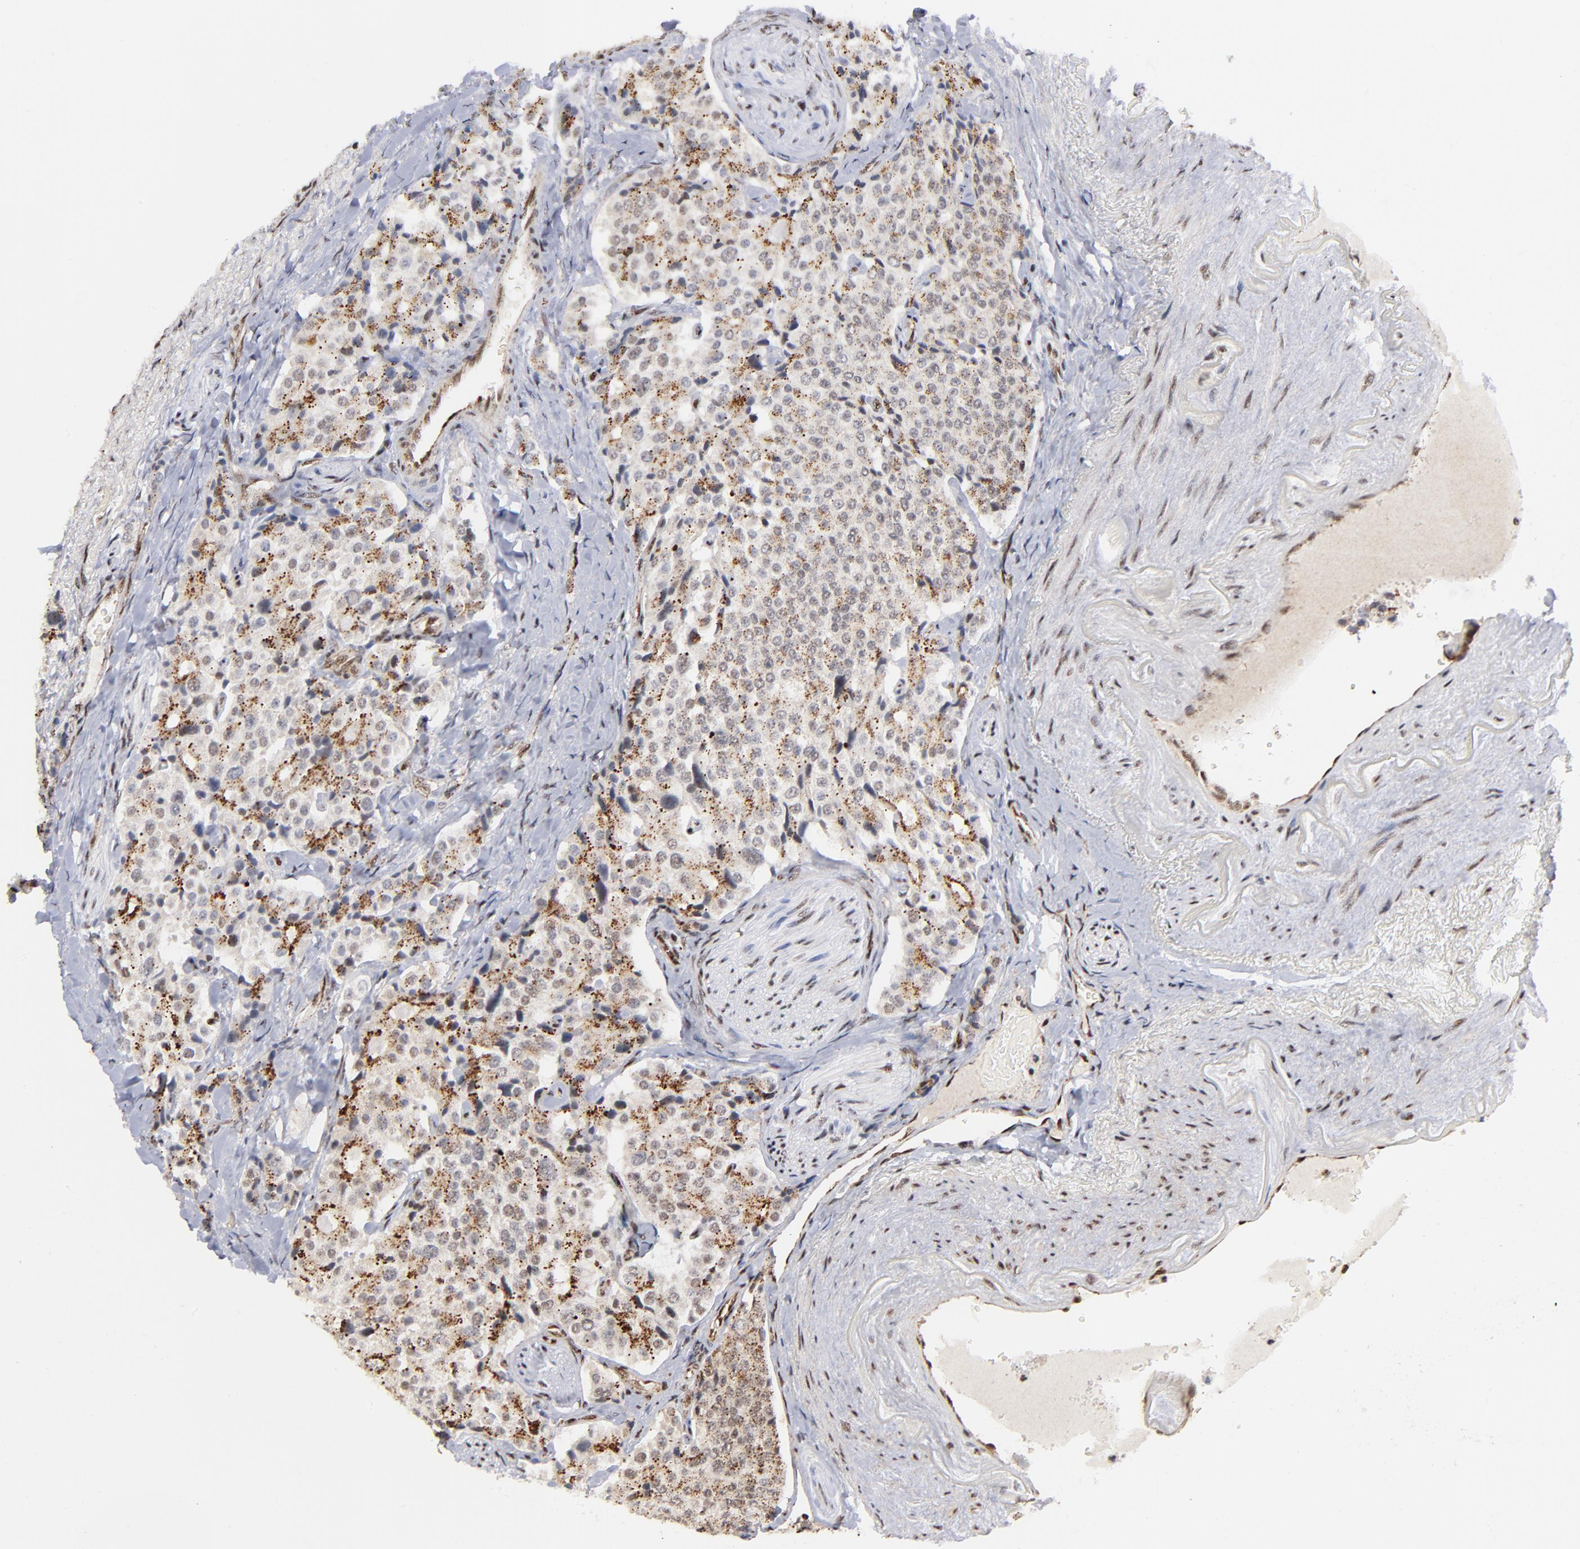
{"staining": {"intensity": "moderate", "quantity": ">75%", "location": "cytoplasmic/membranous"}, "tissue": "carcinoid", "cell_type": "Tumor cells", "image_type": "cancer", "snomed": [{"axis": "morphology", "description": "Carcinoid, malignant, NOS"}, {"axis": "topography", "description": "Colon"}], "caption": "Immunohistochemical staining of human malignant carcinoid shows medium levels of moderate cytoplasmic/membranous expression in approximately >75% of tumor cells. The staining was performed using DAB (3,3'-diaminobenzidine), with brown indicating positive protein expression. Nuclei are stained blue with hematoxylin.", "gene": "GABPA", "patient": {"sex": "female", "age": 61}}